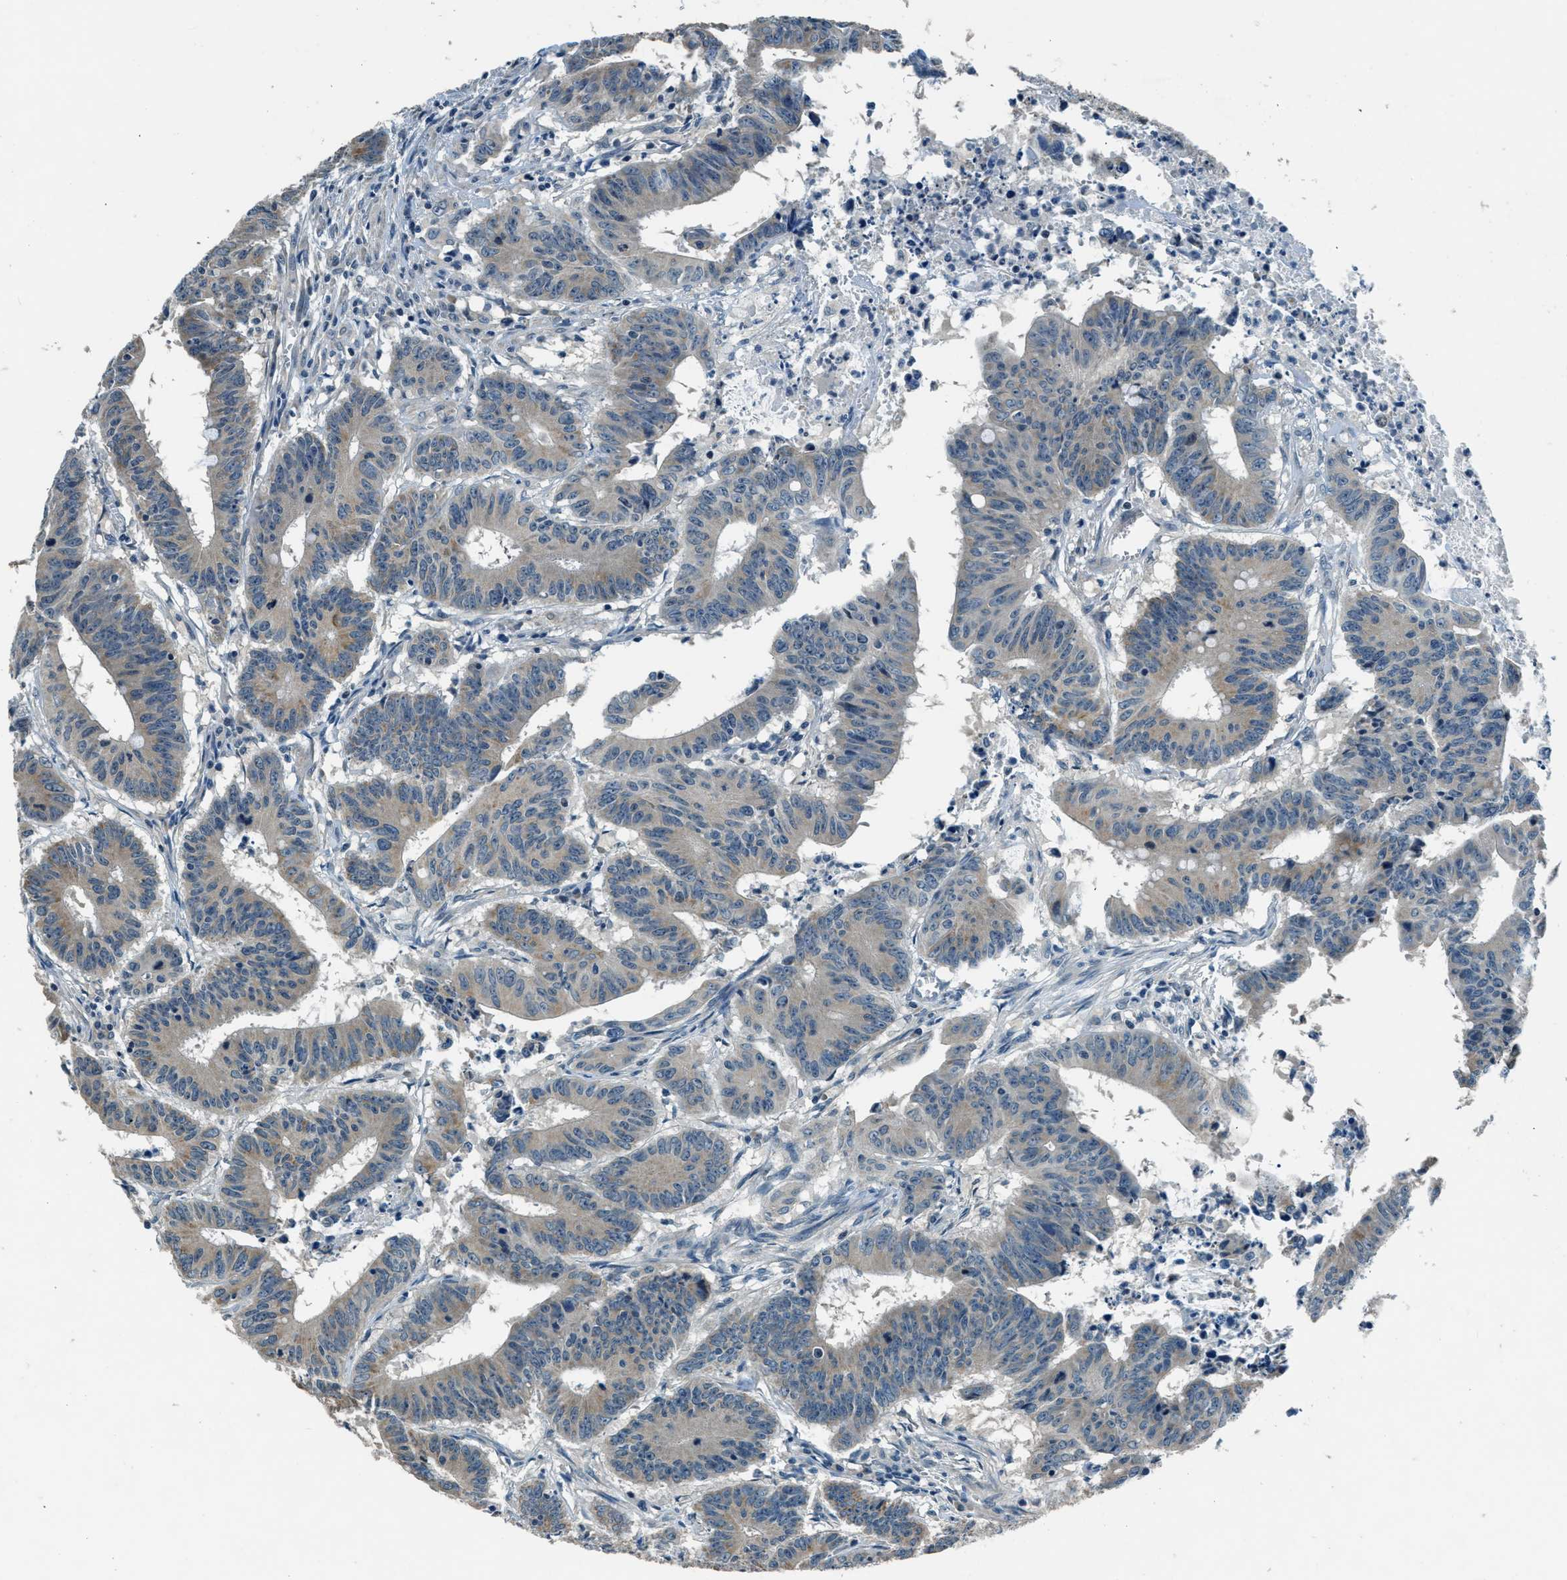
{"staining": {"intensity": "weak", "quantity": "25%-75%", "location": "cytoplasmic/membranous"}, "tissue": "colorectal cancer", "cell_type": "Tumor cells", "image_type": "cancer", "snomed": [{"axis": "morphology", "description": "Adenocarcinoma, NOS"}, {"axis": "topography", "description": "Colon"}], "caption": "Protein expression analysis of human colorectal adenocarcinoma reveals weak cytoplasmic/membranous expression in about 25%-75% of tumor cells.", "gene": "NME8", "patient": {"sex": "male", "age": 45}}